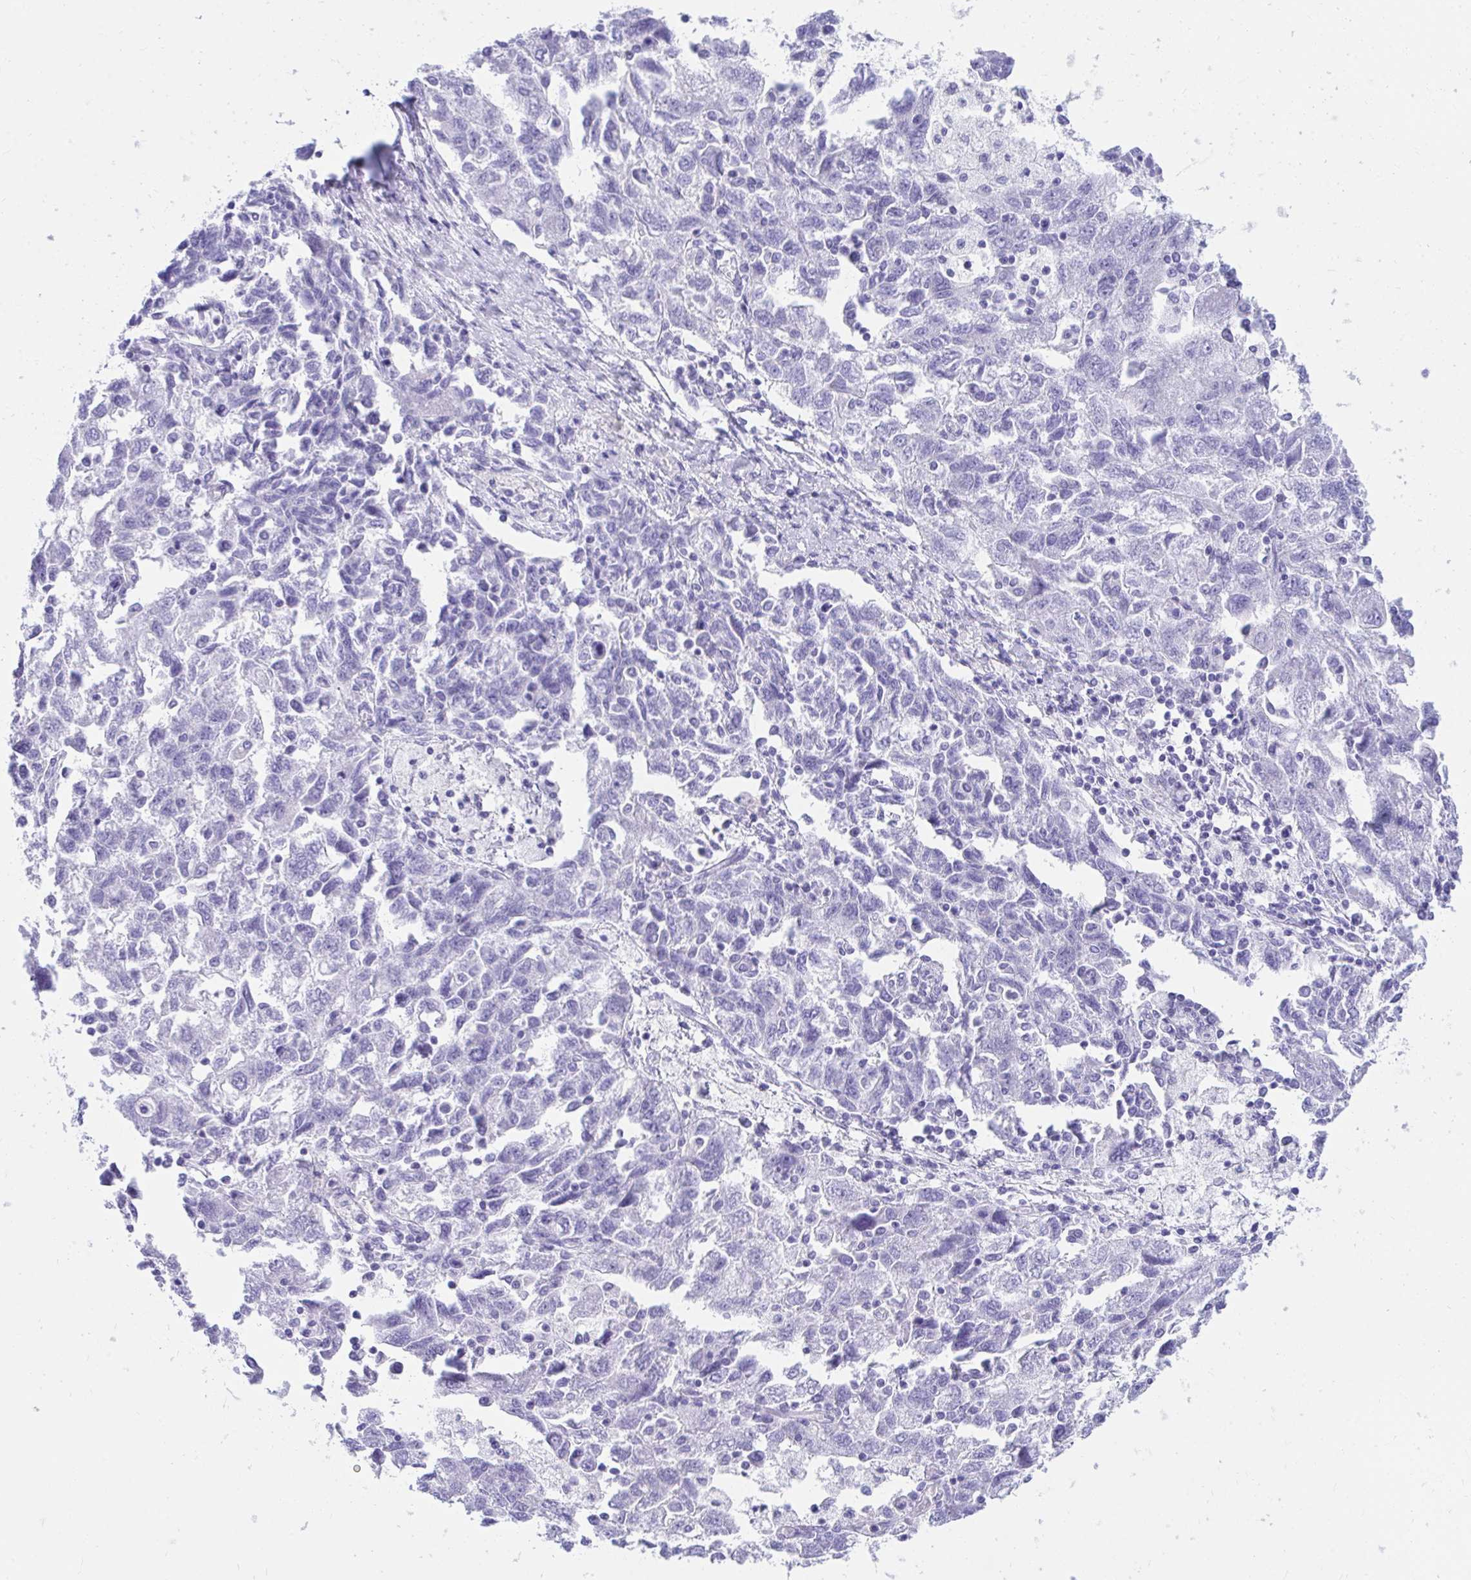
{"staining": {"intensity": "negative", "quantity": "none", "location": "none"}, "tissue": "ovarian cancer", "cell_type": "Tumor cells", "image_type": "cancer", "snomed": [{"axis": "morphology", "description": "Carcinoma, NOS"}, {"axis": "morphology", "description": "Cystadenocarcinoma, serous, NOS"}, {"axis": "topography", "description": "Ovary"}], "caption": "High power microscopy photomicrograph of an immunohistochemistry (IHC) photomicrograph of ovarian serous cystadenocarcinoma, revealing no significant positivity in tumor cells.", "gene": "SHISA8", "patient": {"sex": "female", "age": 69}}